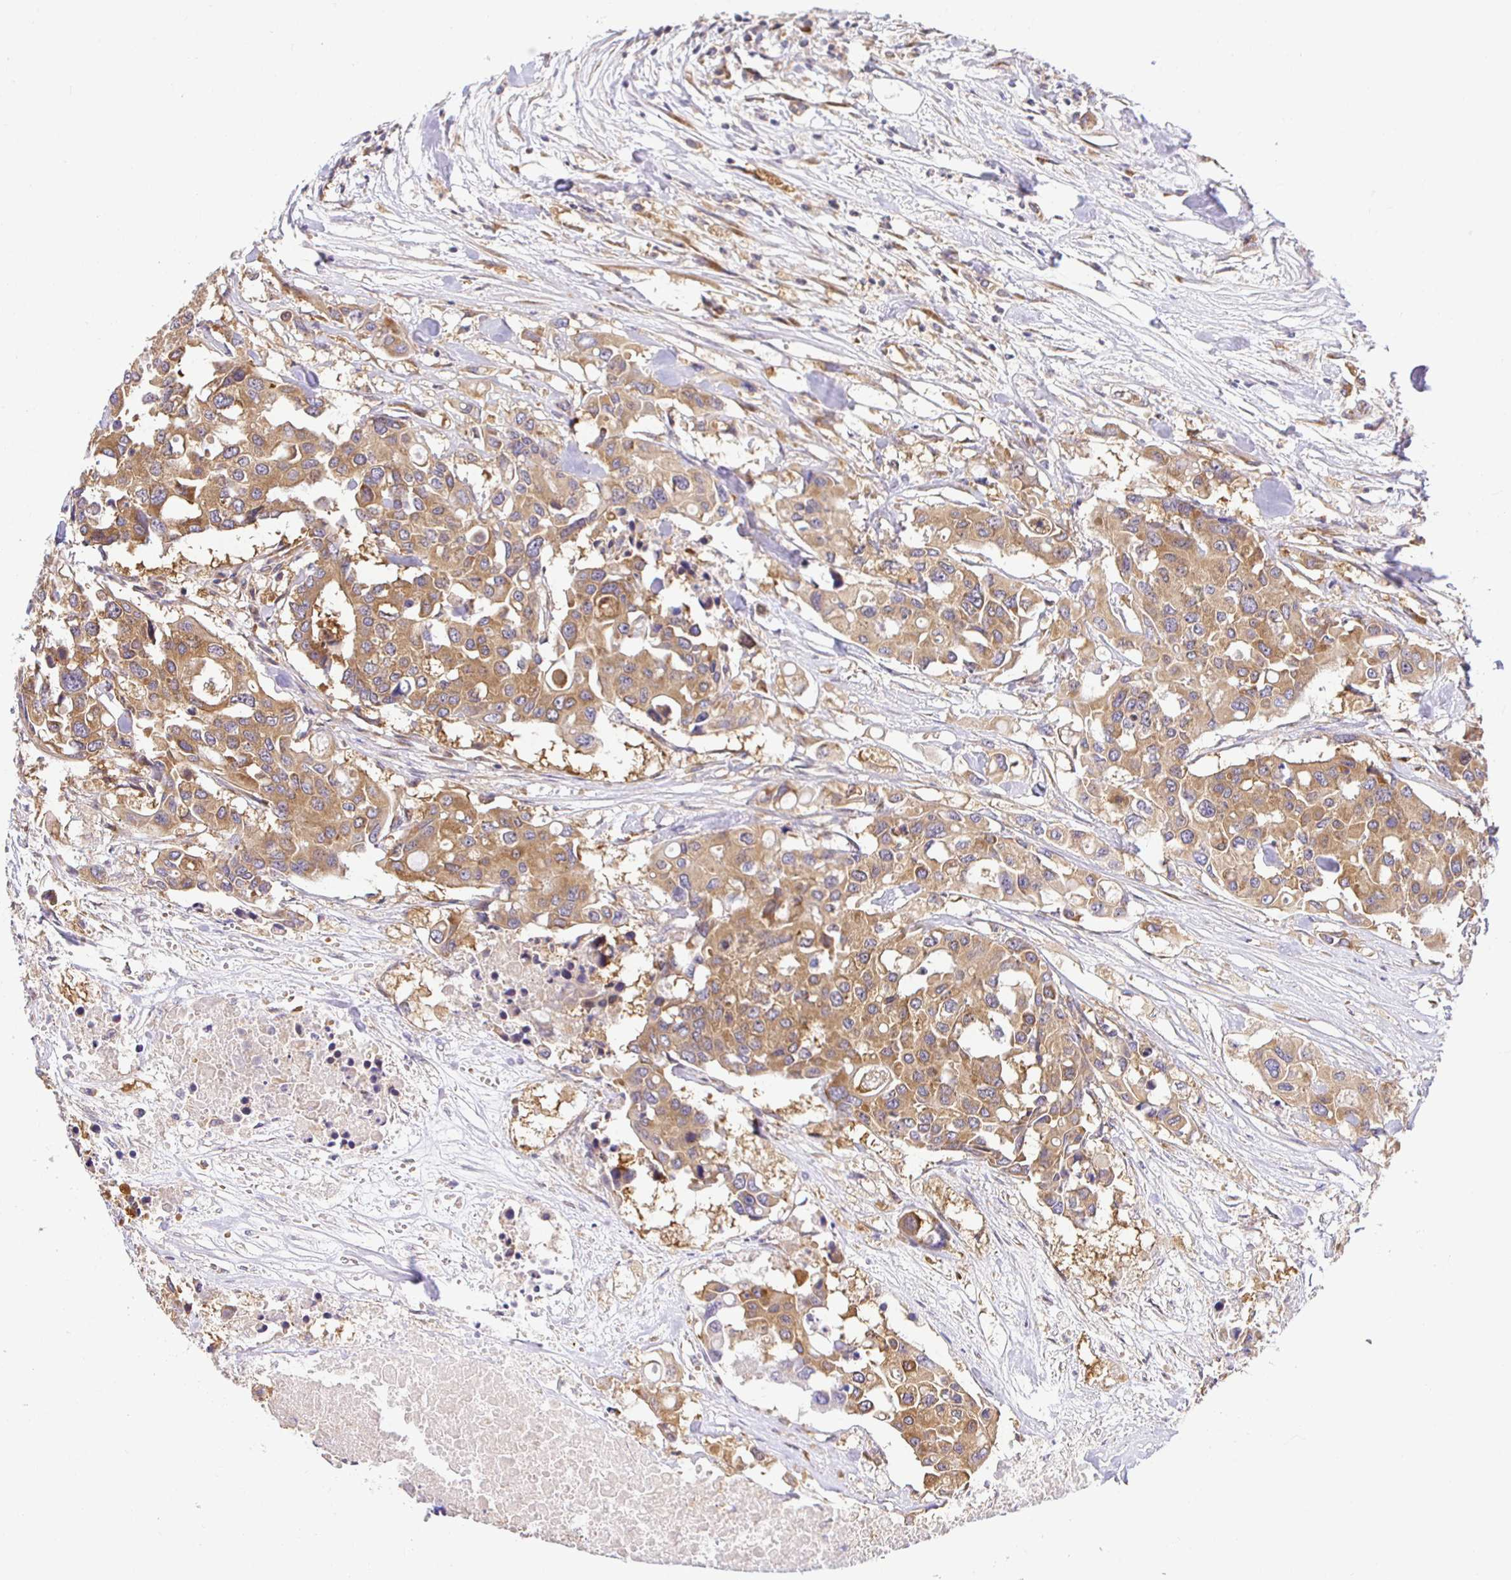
{"staining": {"intensity": "moderate", "quantity": ">75%", "location": "cytoplasmic/membranous"}, "tissue": "colorectal cancer", "cell_type": "Tumor cells", "image_type": "cancer", "snomed": [{"axis": "morphology", "description": "Adenocarcinoma, NOS"}, {"axis": "topography", "description": "Colon"}], "caption": "Human colorectal cancer stained with a protein marker shows moderate staining in tumor cells.", "gene": "IRAK1", "patient": {"sex": "male", "age": 77}}